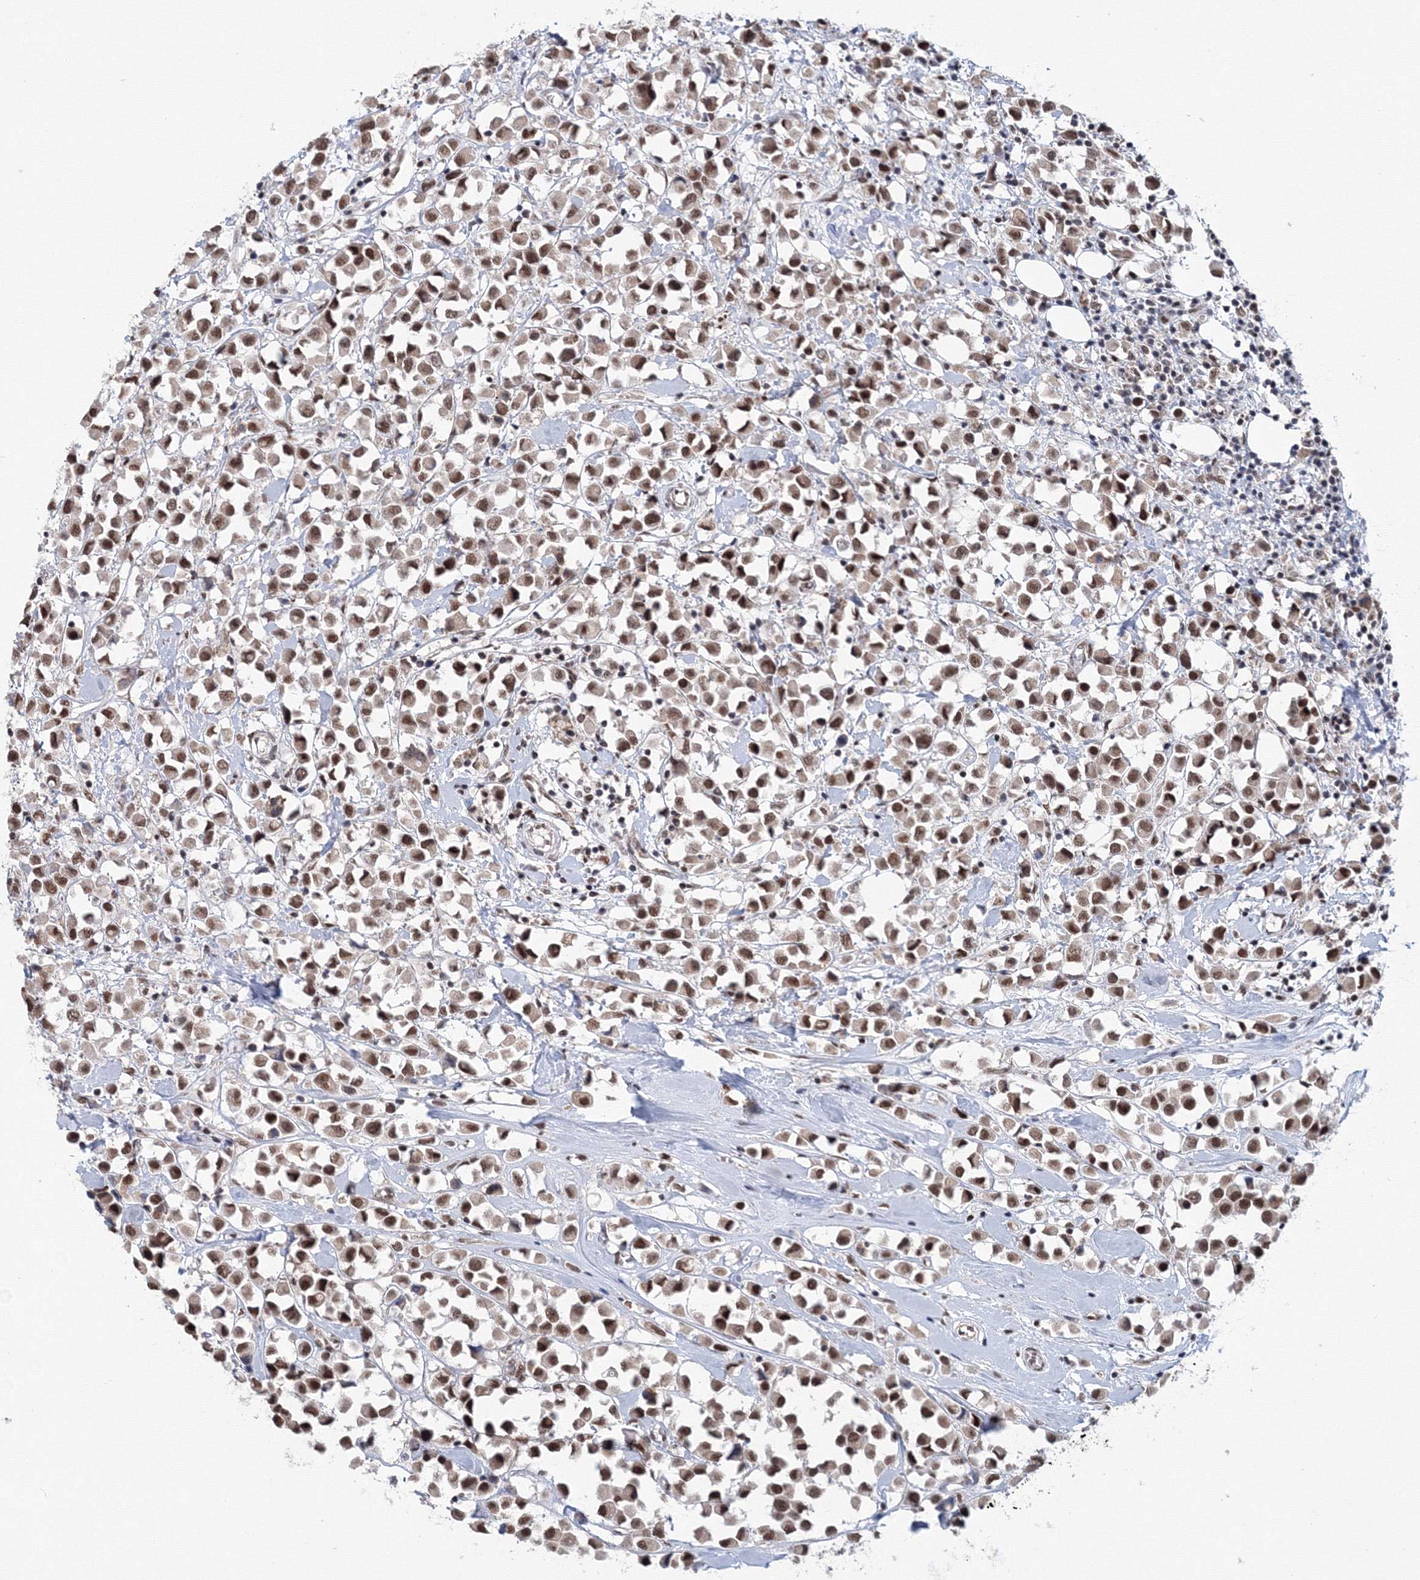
{"staining": {"intensity": "moderate", "quantity": ">75%", "location": "nuclear"}, "tissue": "breast cancer", "cell_type": "Tumor cells", "image_type": "cancer", "snomed": [{"axis": "morphology", "description": "Duct carcinoma"}, {"axis": "topography", "description": "Breast"}], "caption": "High-magnification brightfield microscopy of breast cancer stained with DAB (brown) and counterstained with hematoxylin (blue). tumor cells exhibit moderate nuclear staining is appreciated in approximately>75% of cells.", "gene": "SF3B6", "patient": {"sex": "female", "age": 61}}